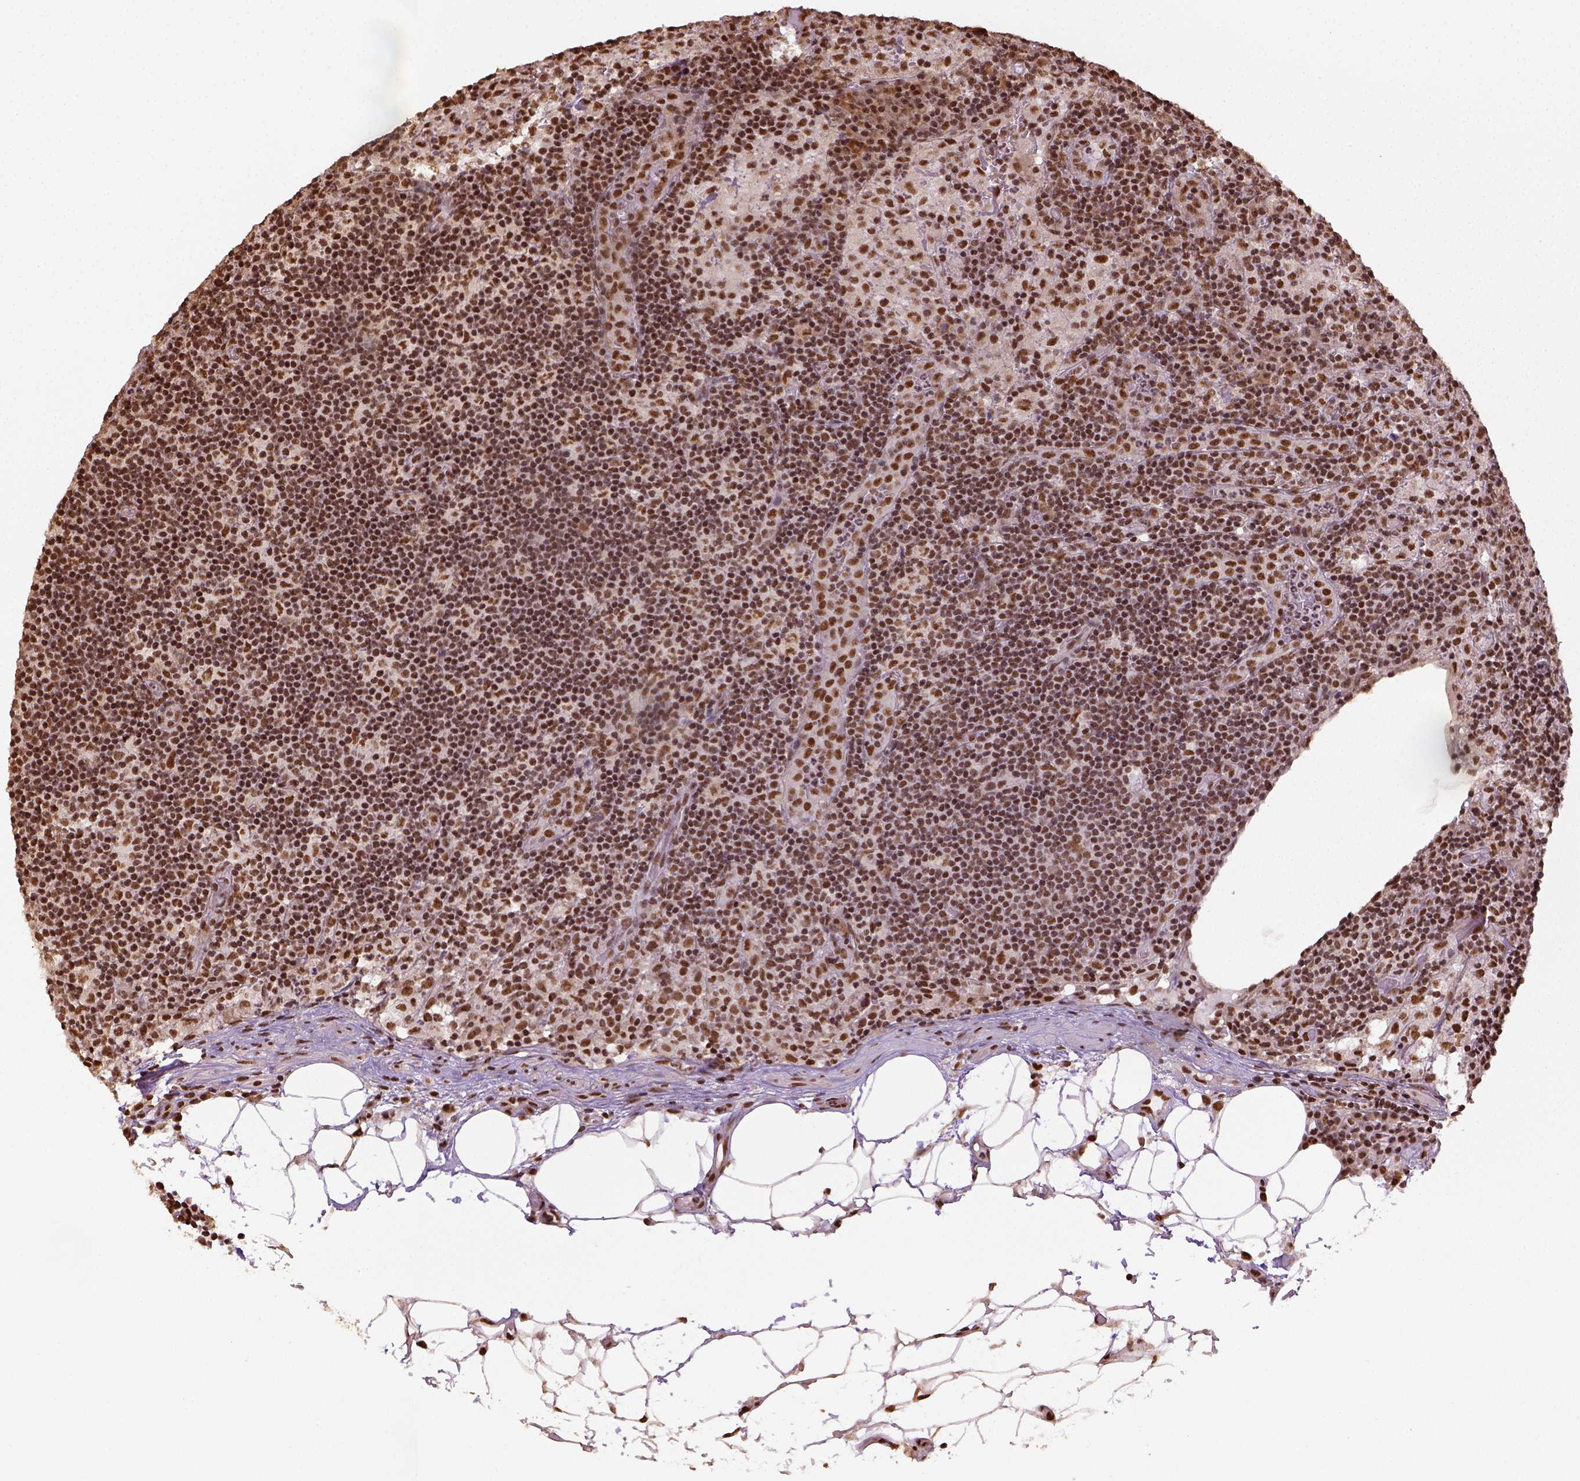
{"staining": {"intensity": "strong", "quantity": ">75%", "location": "nuclear"}, "tissue": "lymph node", "cell_type": "Germinal center cells", "image_type": "normal", "snomed": [{"axis": "morphology", "description": "Normal tissue, NOS"}, {"axis": "topography", "description": "Lymph node"}], "caption": "This histopathology image demonstrates IHC staining of benign human lymph node, with high strong nuclear positivity in approximately >75% of germinal center cells.", "gene": "CCAR1", "patient": {"sex": "male", "age": 62}}